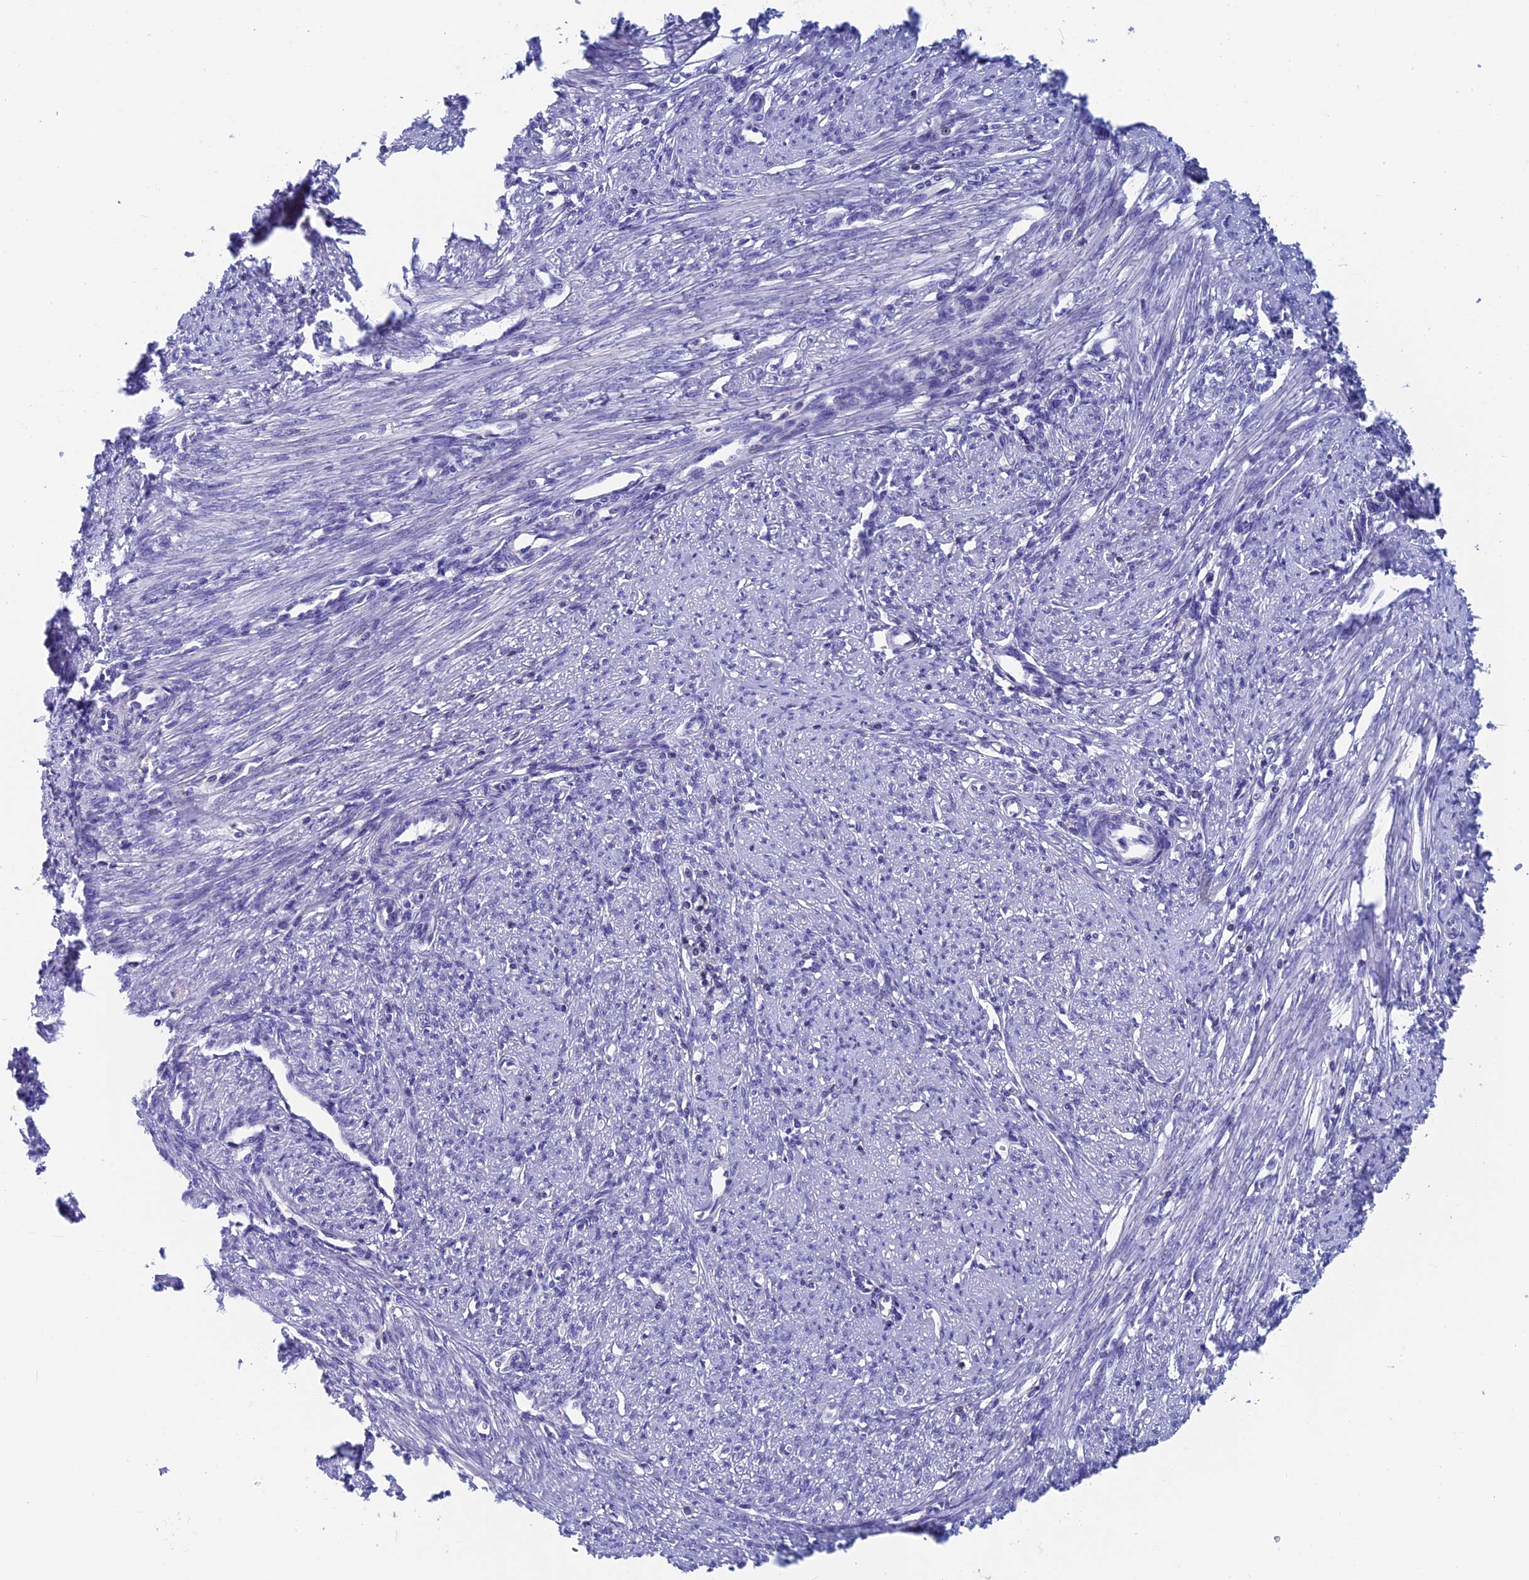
{"staining": {"intensity": "negative", "quantity": "none", "location": "none"}, "tissue": "smooth muscle", "cell_type": "Smooth muscle cells", "image_type": "normal", "snomed": [{"axis": "morphology", "description": "Normal tissue, NOS"}, {"axis": "topography", "description": "Smooth muscle"}, {"axis": "topography", "description": "Uterus"}], "caption": "IHC of normal human smooth muscle exhibits no expression in smooth muscle cells.", "gene": "SEPTIN1", "patient": {"sex": "female", "age": 59}}